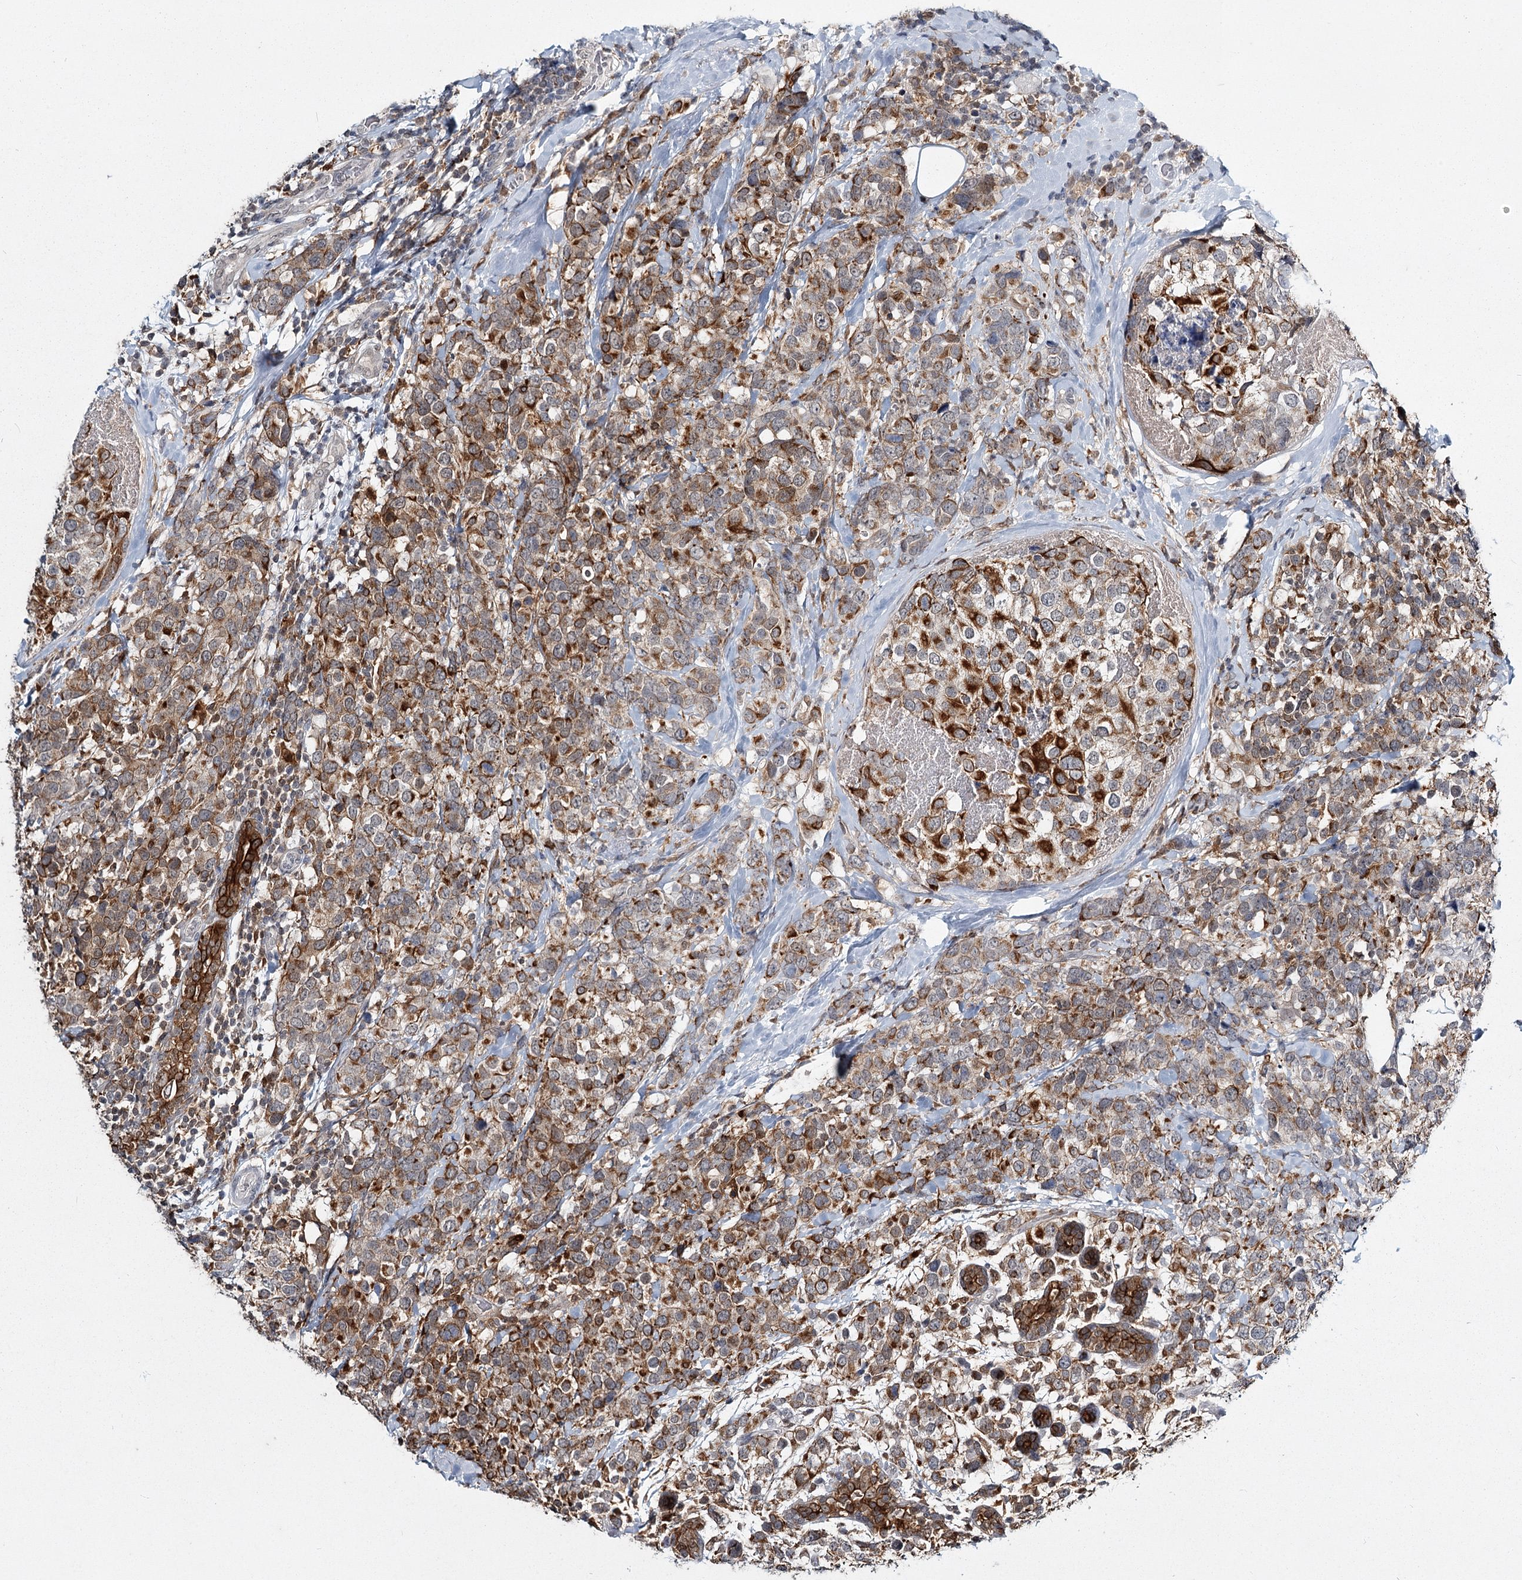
{"staining": {"intensity": "strong", "quantity": "25%-75%", "location": "cytoplasmic/membranous"}, "tissue": "breast cancer", "cell_type": "Tumor cells", "image_type": "cancer", "snomed": [{"axis": "morphology", "description": "Lobular carcinoma"}, {"axis": "topography", "description": "Breast"}], "caption": "Immunohistochemistry (DAB (3,3'-diaminobenzidine)) staining of human breast cancer (lobular carcinoma) demonstrates strong cytoplasmic/membranous protein positivity in about 25%-75% of tumor cells.", "gene": "TMEM70", "patient": {"sex": "female", "age": 59}}